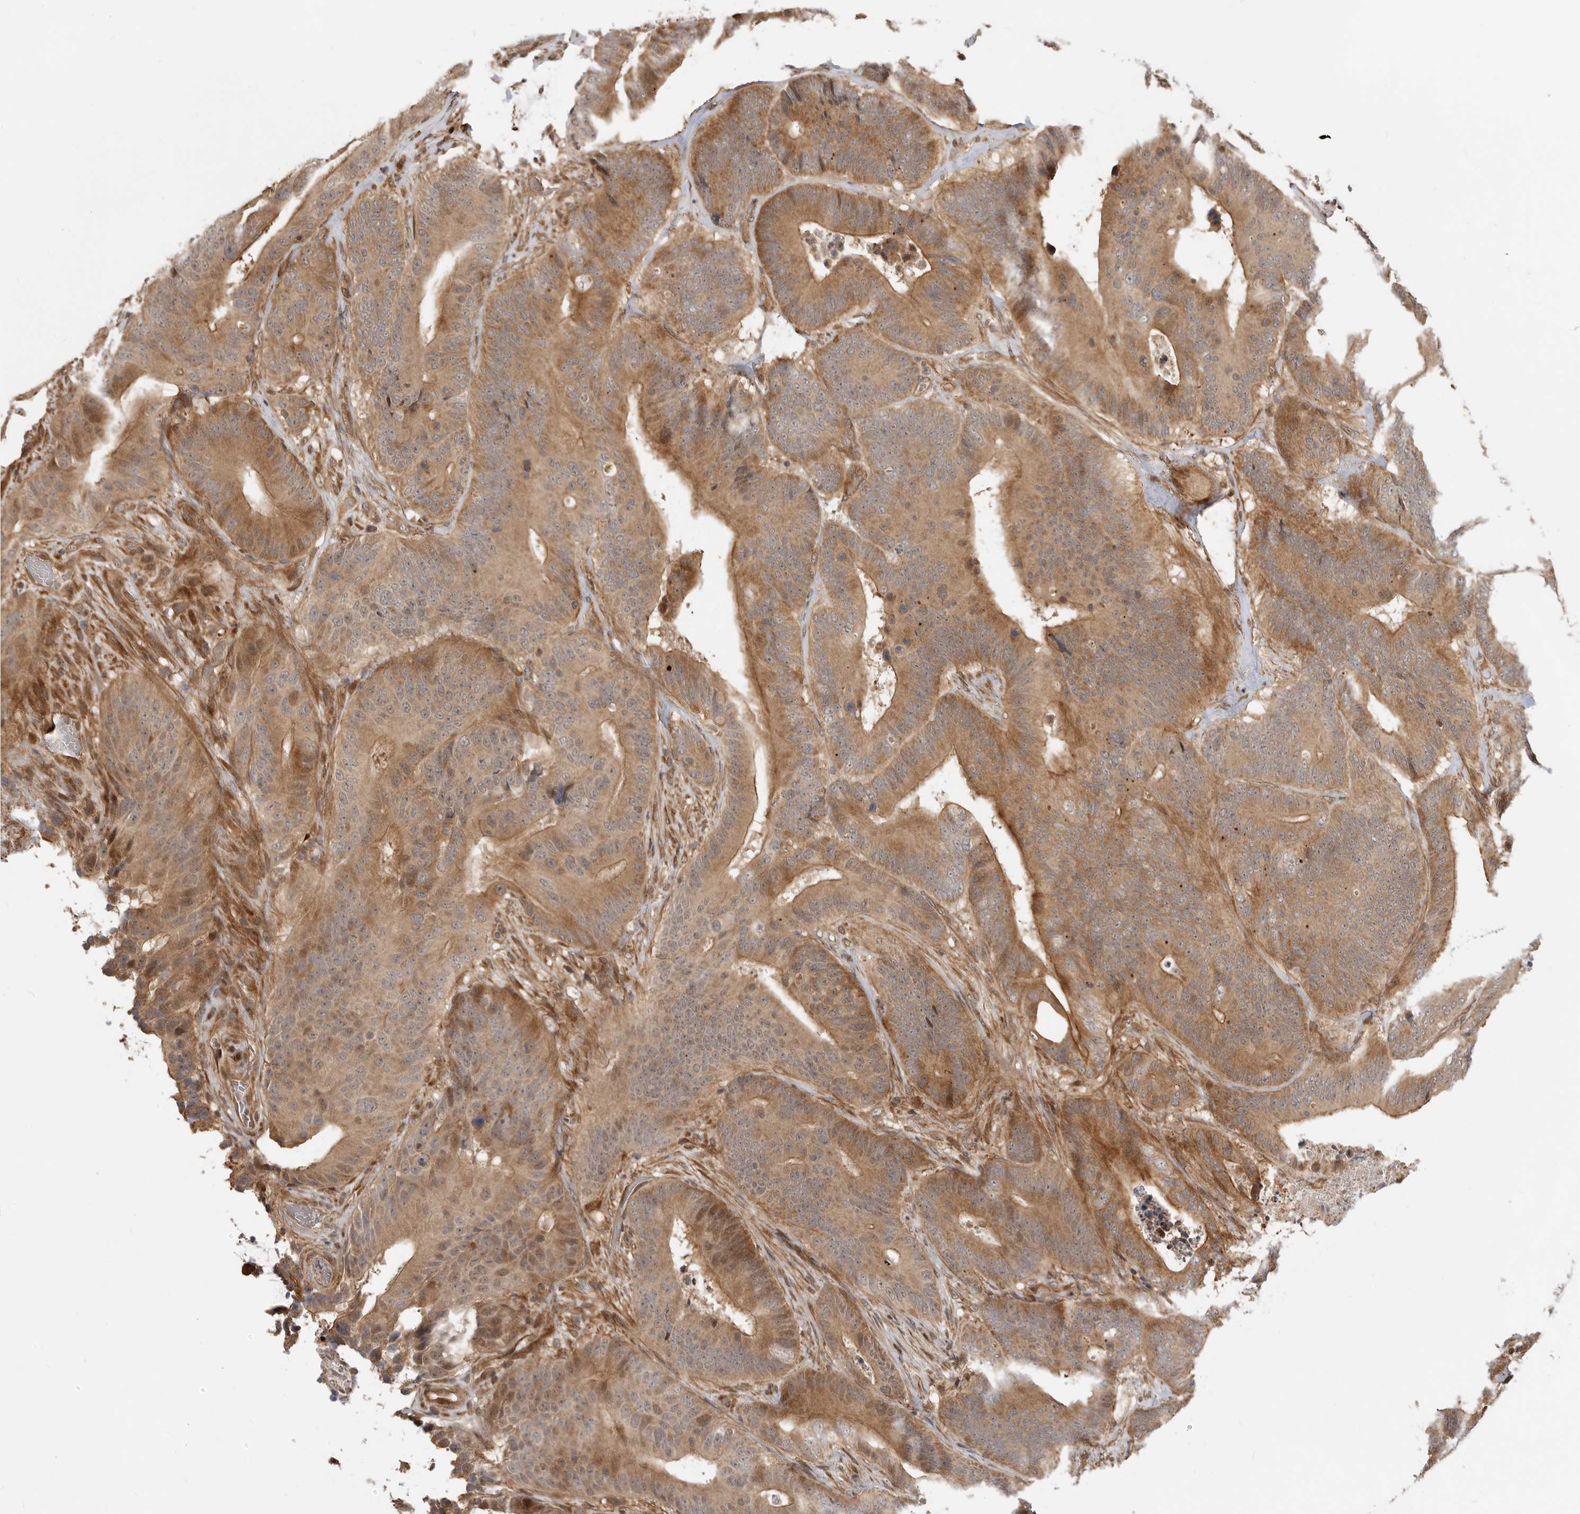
{"staining": {"intensity": "moderate", "quantity": ">75%", "location": "cytoplasmic/membranous"}, "tissue": "colorectal cancer", "cell_type": "Tumor cells", "image_type": "cancer", "snomed": [{"axis": "morphology", "description": "Adenocarcinoma, NOS"}, {"axis": "topography", "description": "Colon"}], "caption": "High-power microscopy captured an IHC micrograph of colorectal cancer, revealing moderate cytoplasmic/membranous positivity in about >75% of tumor cells.", "gene": "ADPRS", "patient": {"sex": "male", "age": 83}}